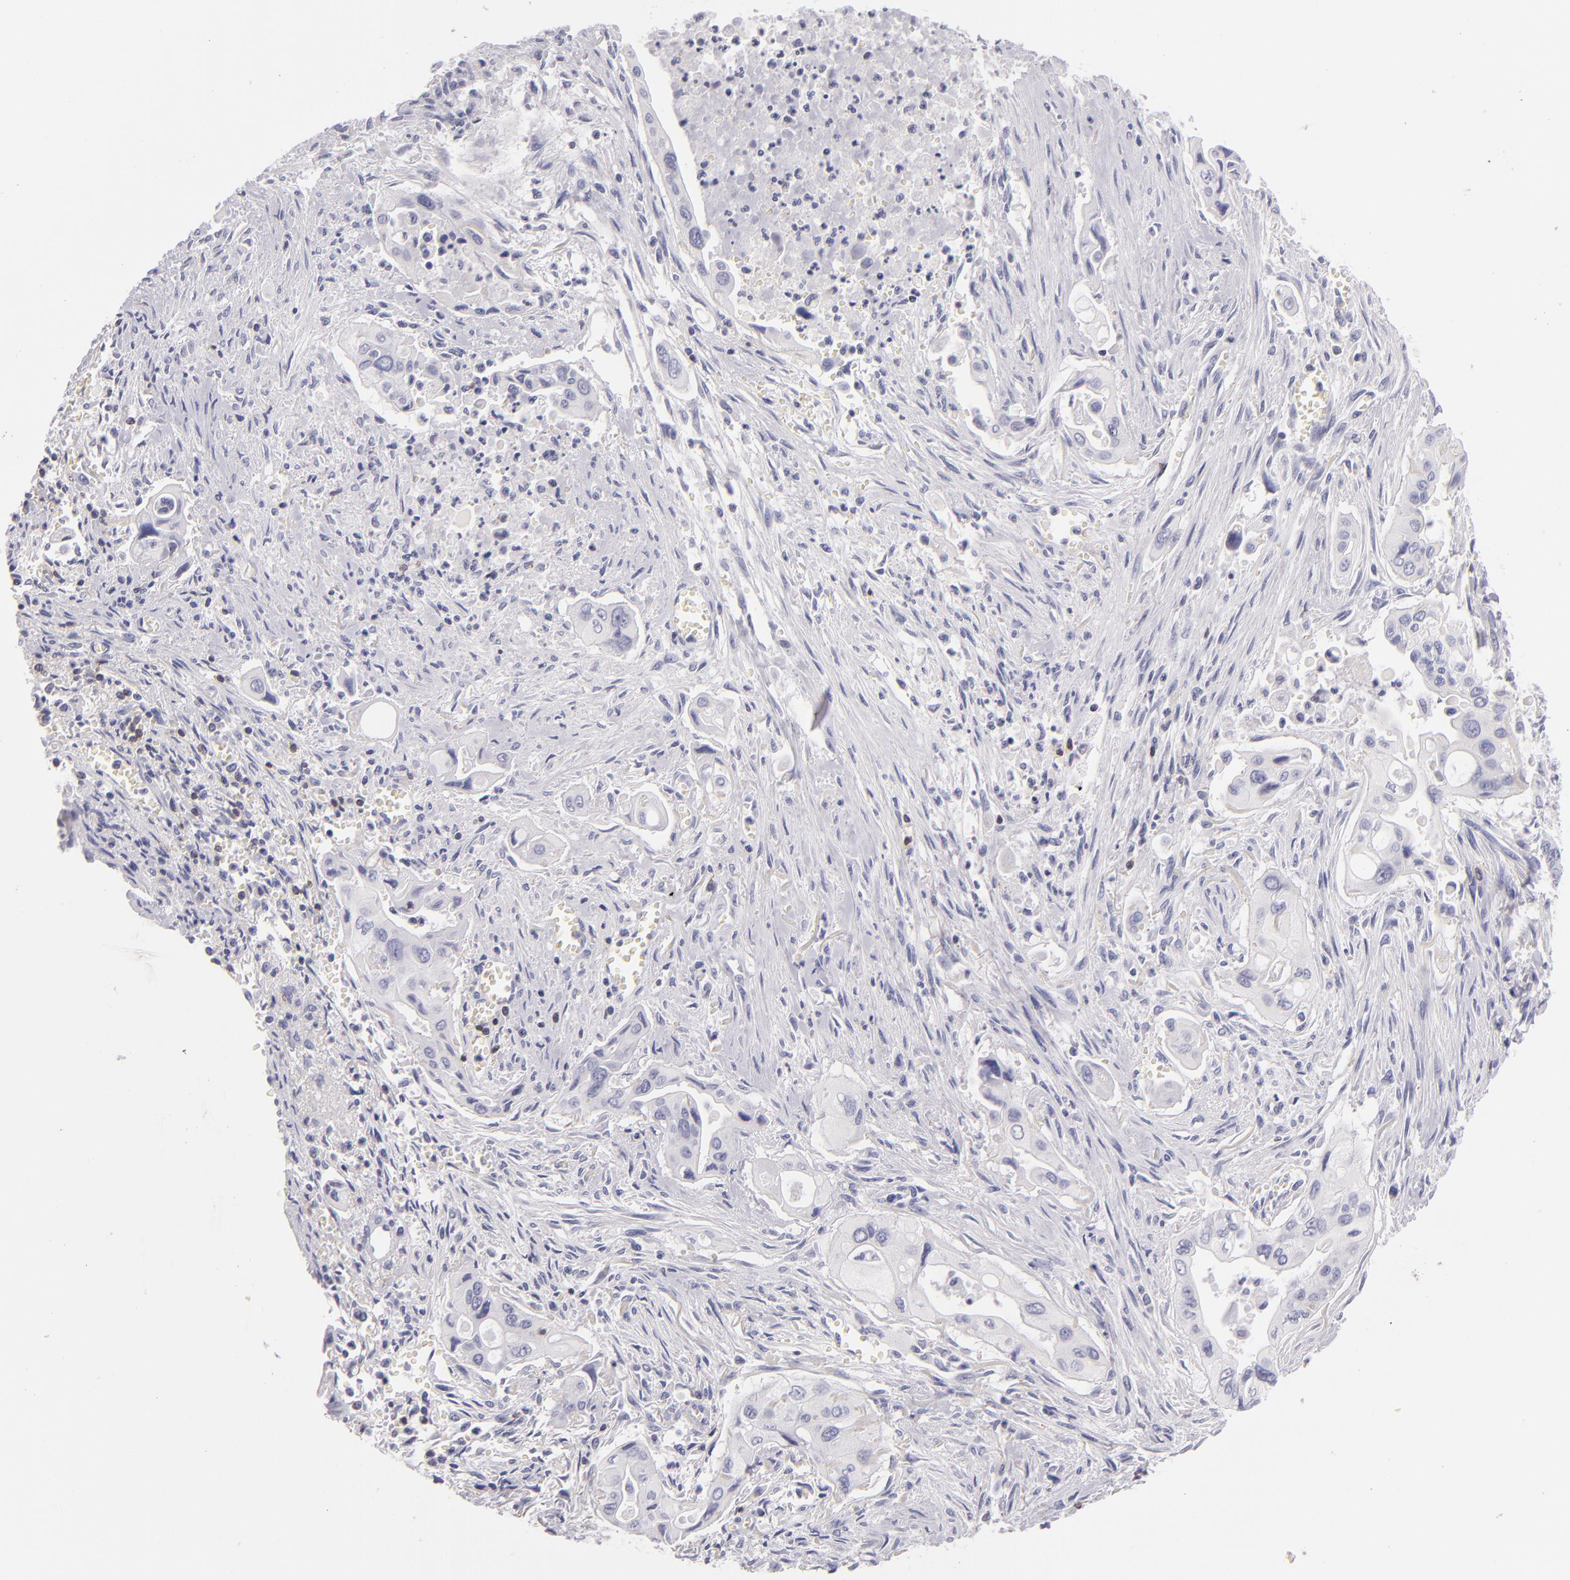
{"staining": {"intensity": "negative", "quantity": "none", "location": "none"}, "tissue": "pancreatic cancer", "cell_type": "Tumor cells", "image_type": "cancer", "snomed": [{"axis": "morphology", "description": "Adenocarcinoma, NOS"}, {"axis": "topography", "description": "Pancreas"}], "caption": "A histopathology image of pancreatic cancer stained for a protein reveals no brown staining in tumor cells.", "gene": "CD48", "patient": {"sex": "male", "age": 77}}